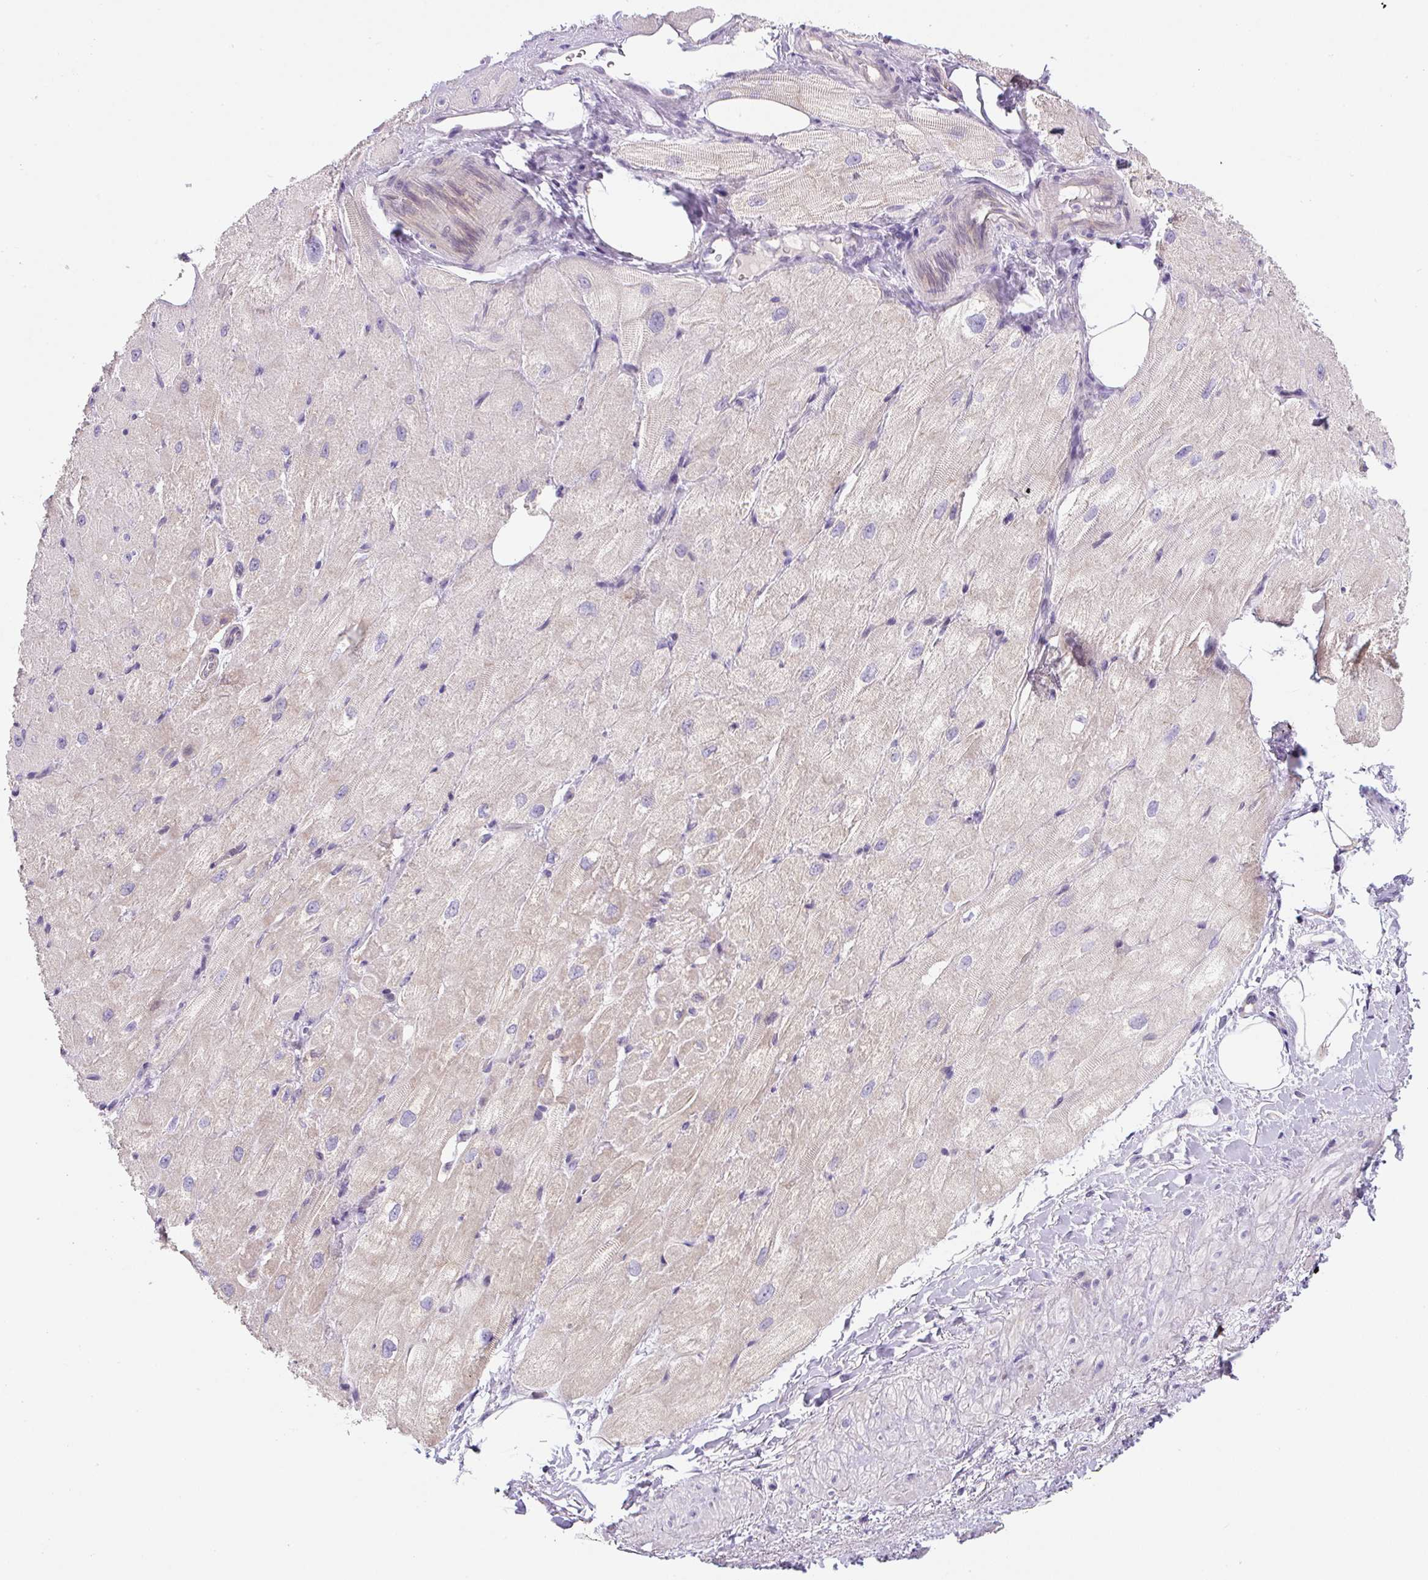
{"staining": {"intensity": "moderate", "quantity": "25%-75%", "location": "cytoplasmic/membranous"}, "tissue": "heart muscle", "cell_type": "Cardiomyocytes", "image_type": "normal", "snomed": [{"axis": "morphology", "description": "Normal tissue, NOS"}, {"axis": "topography", "description": "Heart"}], "caption": "A brown stain highlights moderate cytoplasmic/membranous expression of a protein in cardiomyocytes of unremarkable heart muscle.", "gene": "ADAMTS19", "patient": {"sex": "male", "age": 62}}